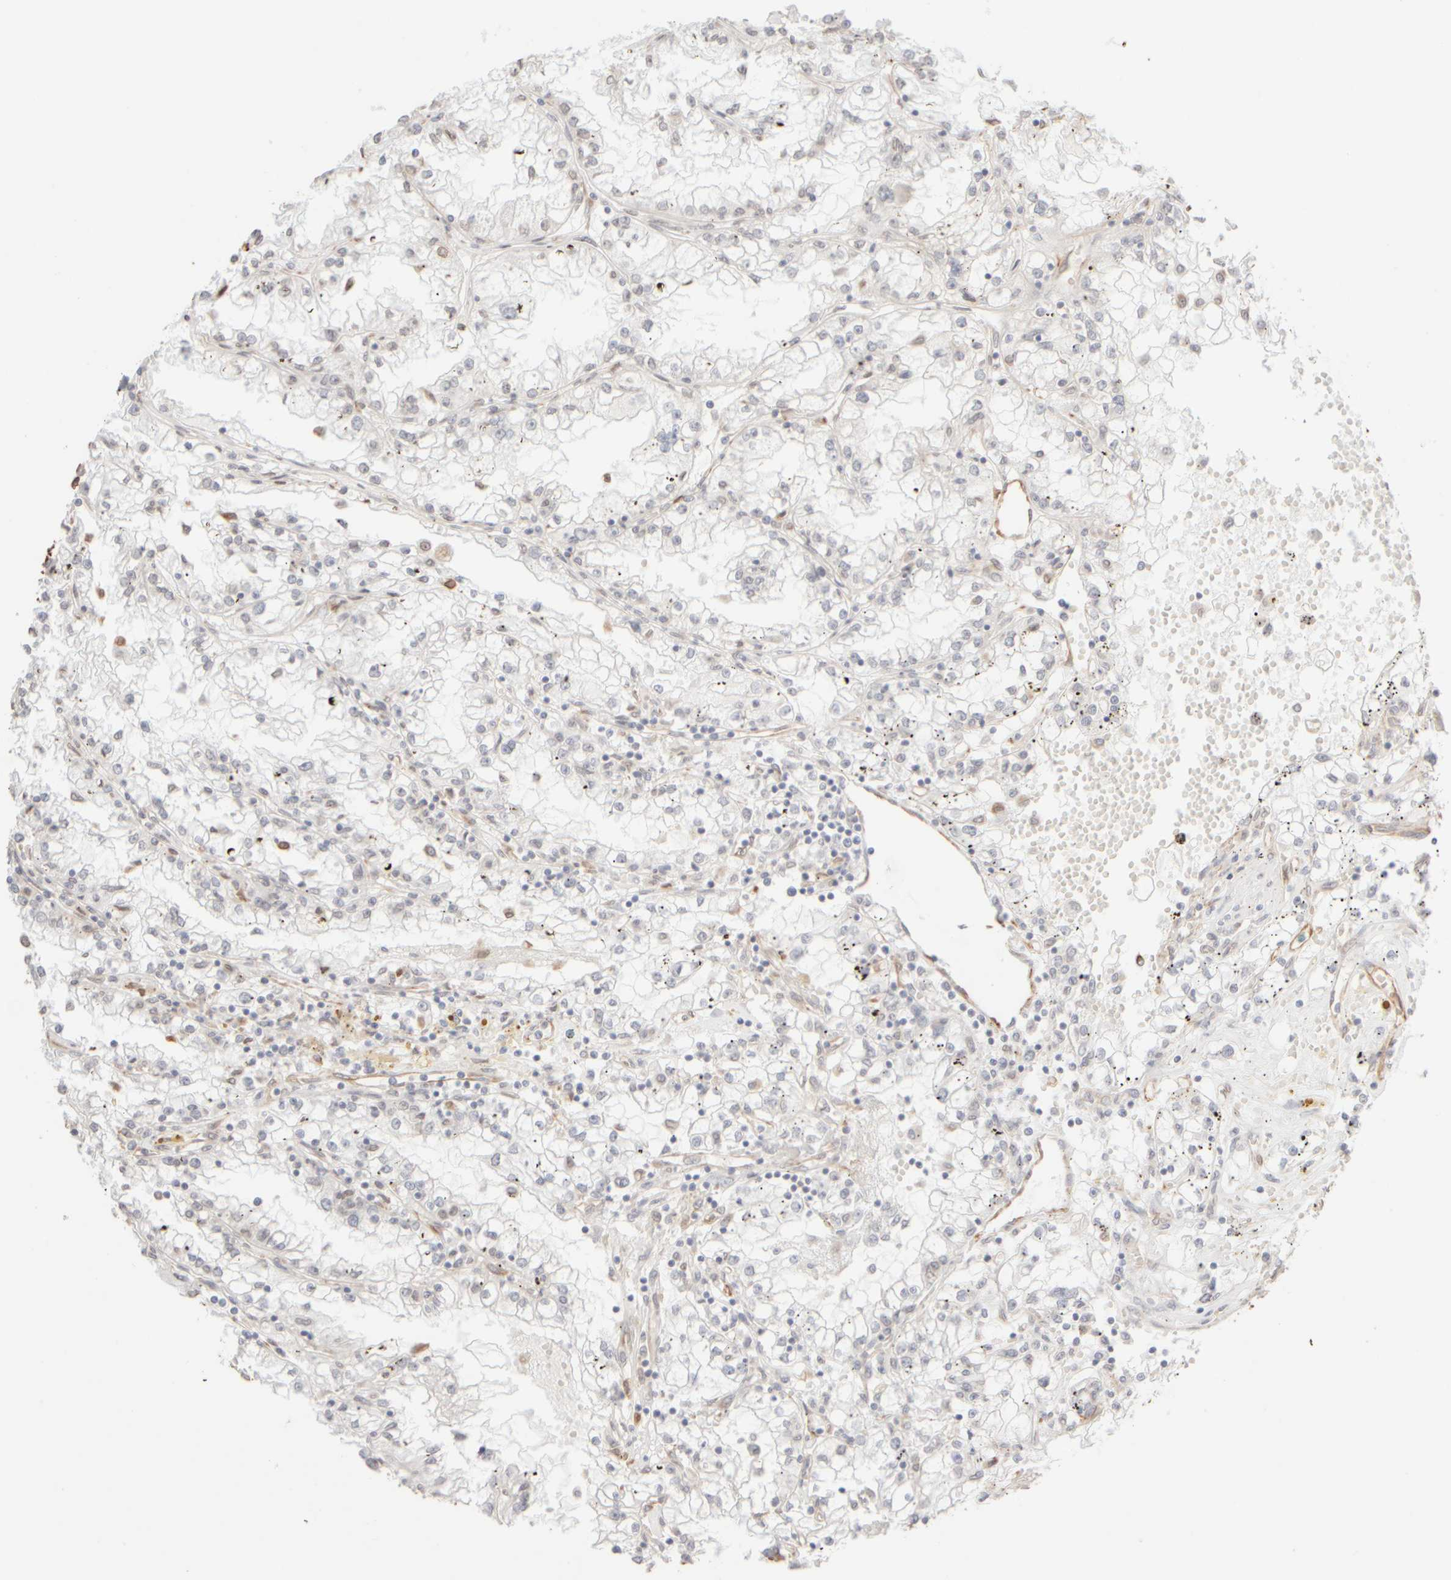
{"staining": {"intensity": "negative", "quantity": "none", "location": "none"}, "tissue": "renal cancer", "cell_type": "Tumor cells", "image_type": "cancer", "snomed": [{"axis": "morphology", "description": "Adenocarcinoma, NOS"}, {"axis": "topography", "description": "Kidney"}], "caption": "Renal cancer stained for a protein using immunohistochemistry displays no positivity tumor cells.", "gene": "KRT15", "patient": {"sex": "male", "age": 56}}